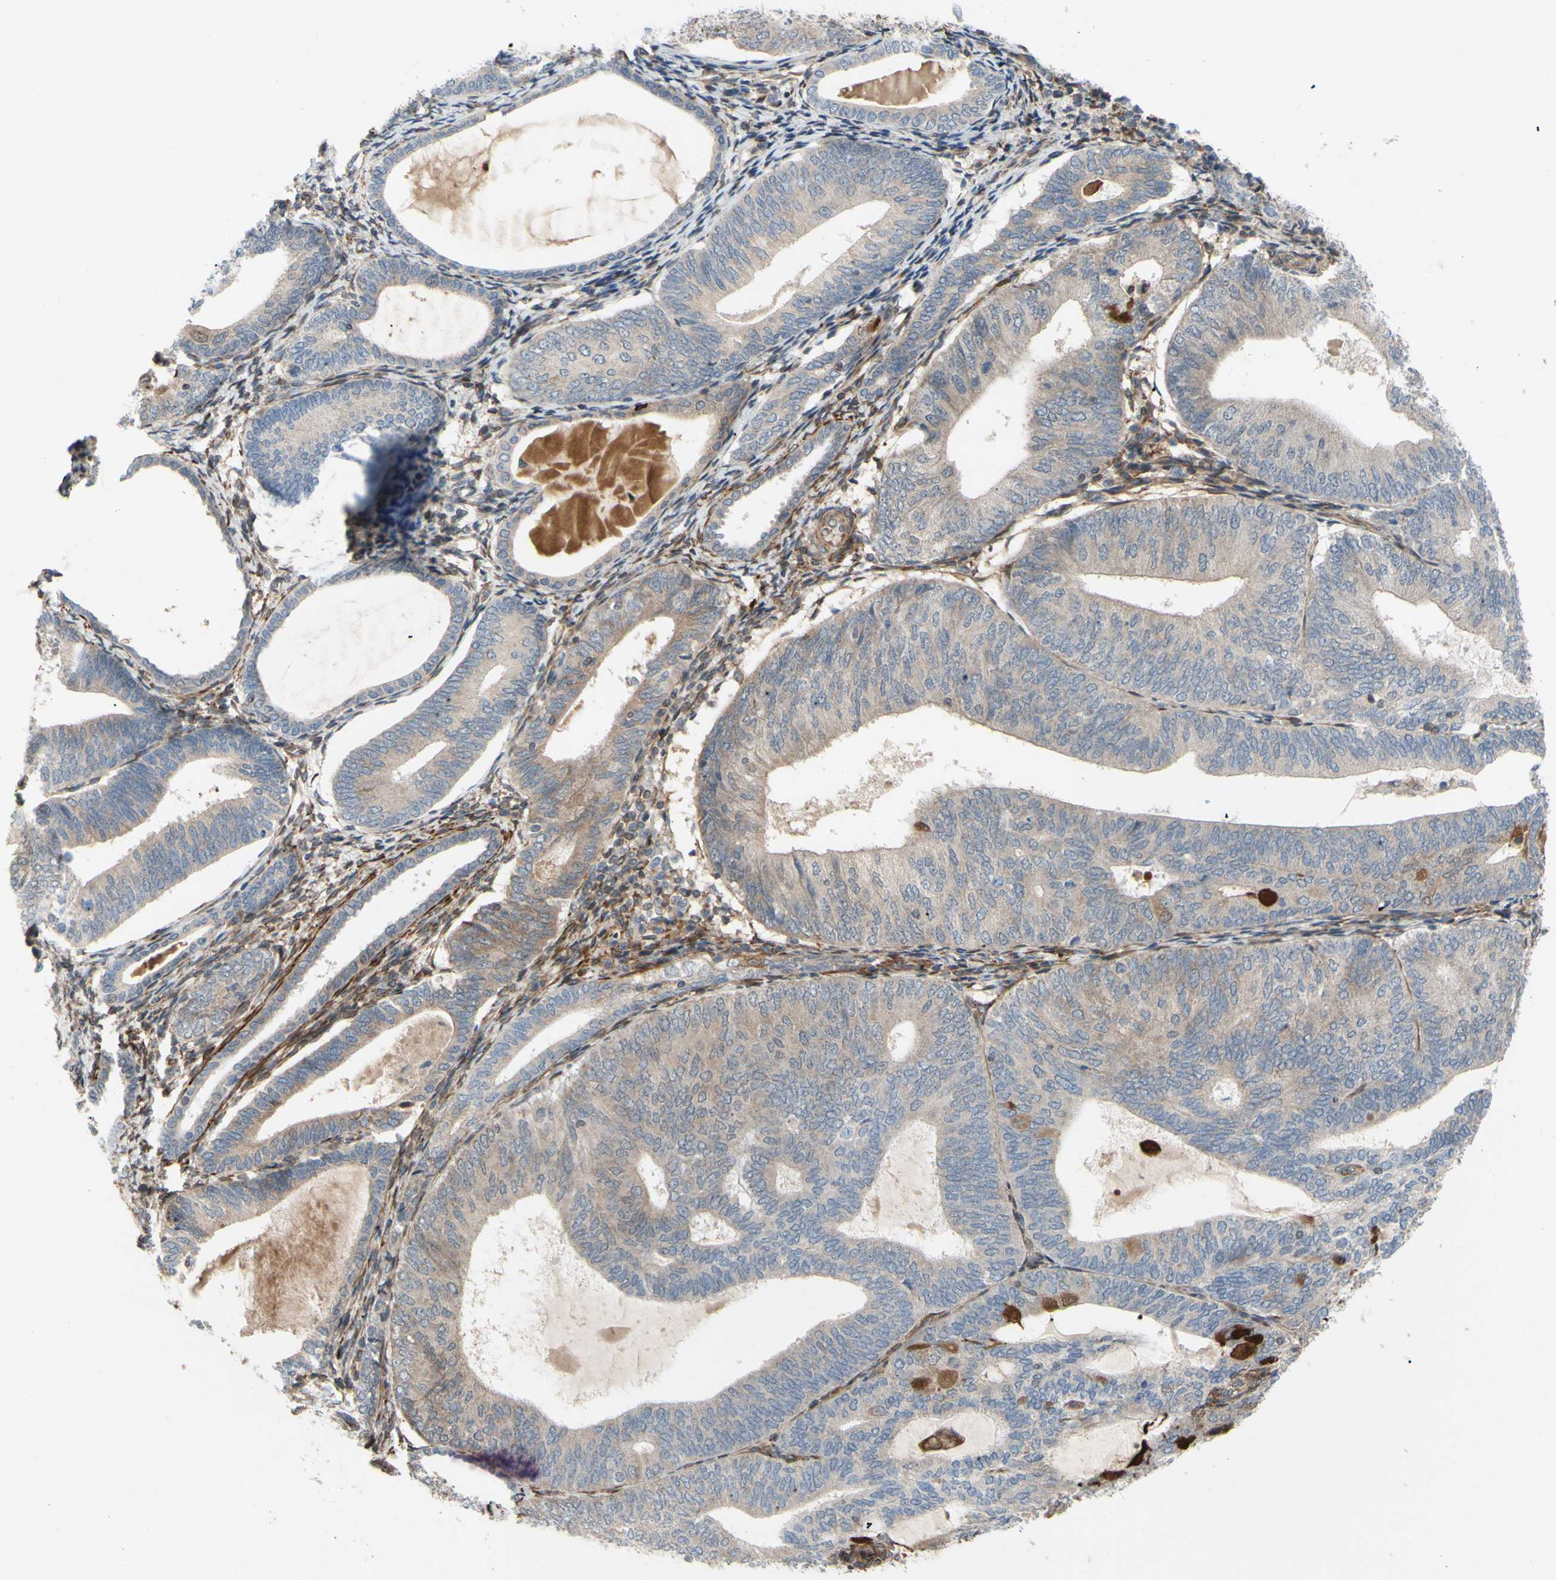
{"staining": {"intensity": "moderate", "quantity": ">75%", "location": "cytoplasmic/membranous"}, "tissue": "endometrial cancer", "cell_type": "Tumor cells", "image_type": "cancer", "snomed": [{"axis": "morphology", "description": "Adenocarcinoma, NOS"}, {"axis": "topography", "description": "Endometrium"}], "caption": "Human adenocarcinoma (endometrial) stained for a protein (brown) demonstrates moderate cytoplasmic/membranous positive staining in approximately >75% of tumor cells.", "gene": "PRAF2", "patient": {"sex": "female", "age": 81}}